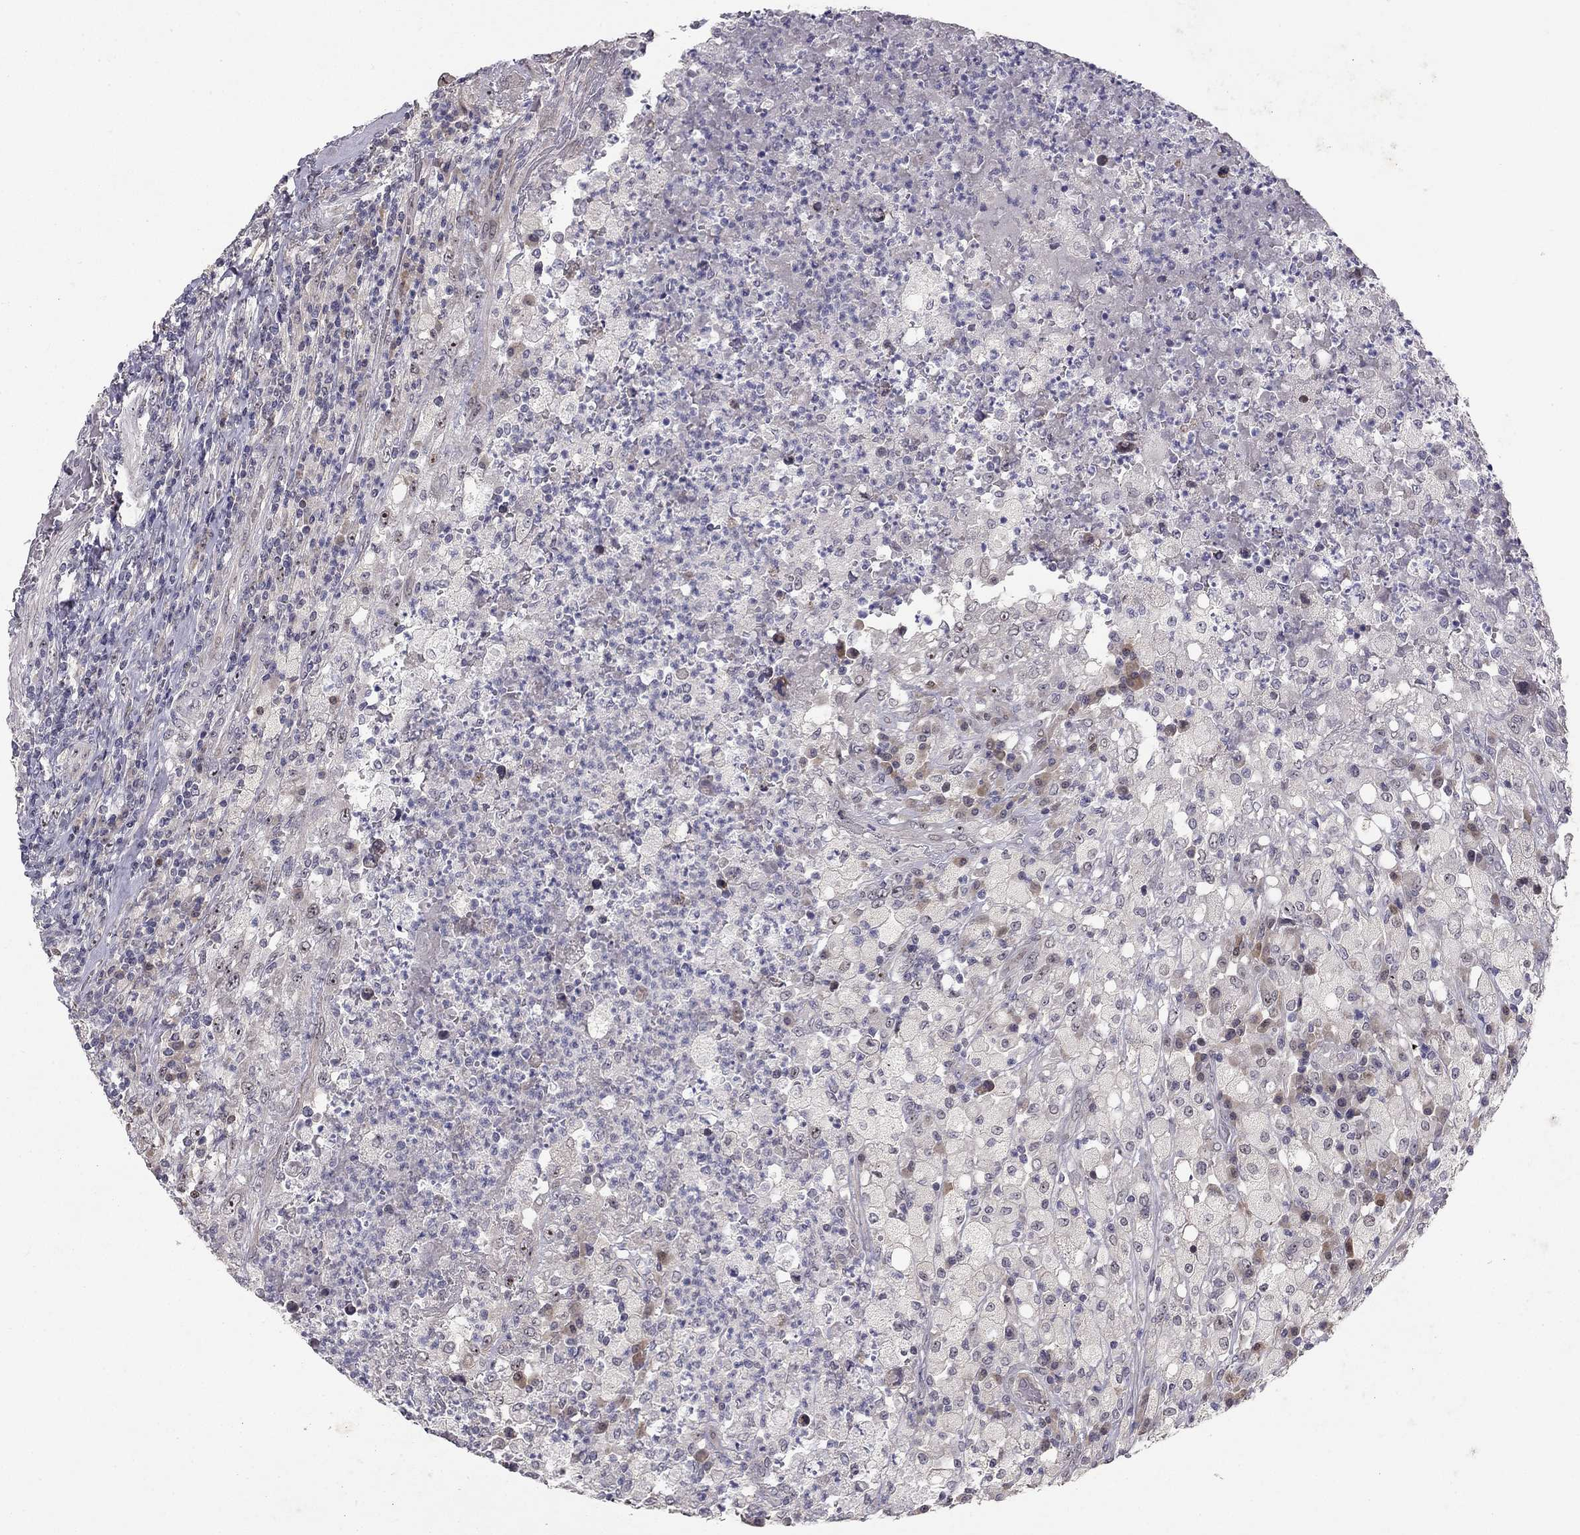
{"staining": {"intensity": "moderate", "quantity": "<25%", "location": "nuclear"}, "tissue": "testis cancer", "cell_type": "Tumor cells", "image_type": "cancer", "snomed": [{"axis": "morphology", "description": "Necrosis, NOS"}, {"axis": "morphology", "description": "Carcinoma, Embryonal, NOS"}, {"axis": "topography", "description": "Testis"}], "caption": "Protein expression analysis of human testis cancer (embryonal carcinoma) reveals moderate nuclear expression in about <25% of tumor cells.", "gene": "STXBP6", "patient": {"sex": "male", "age": 19}}